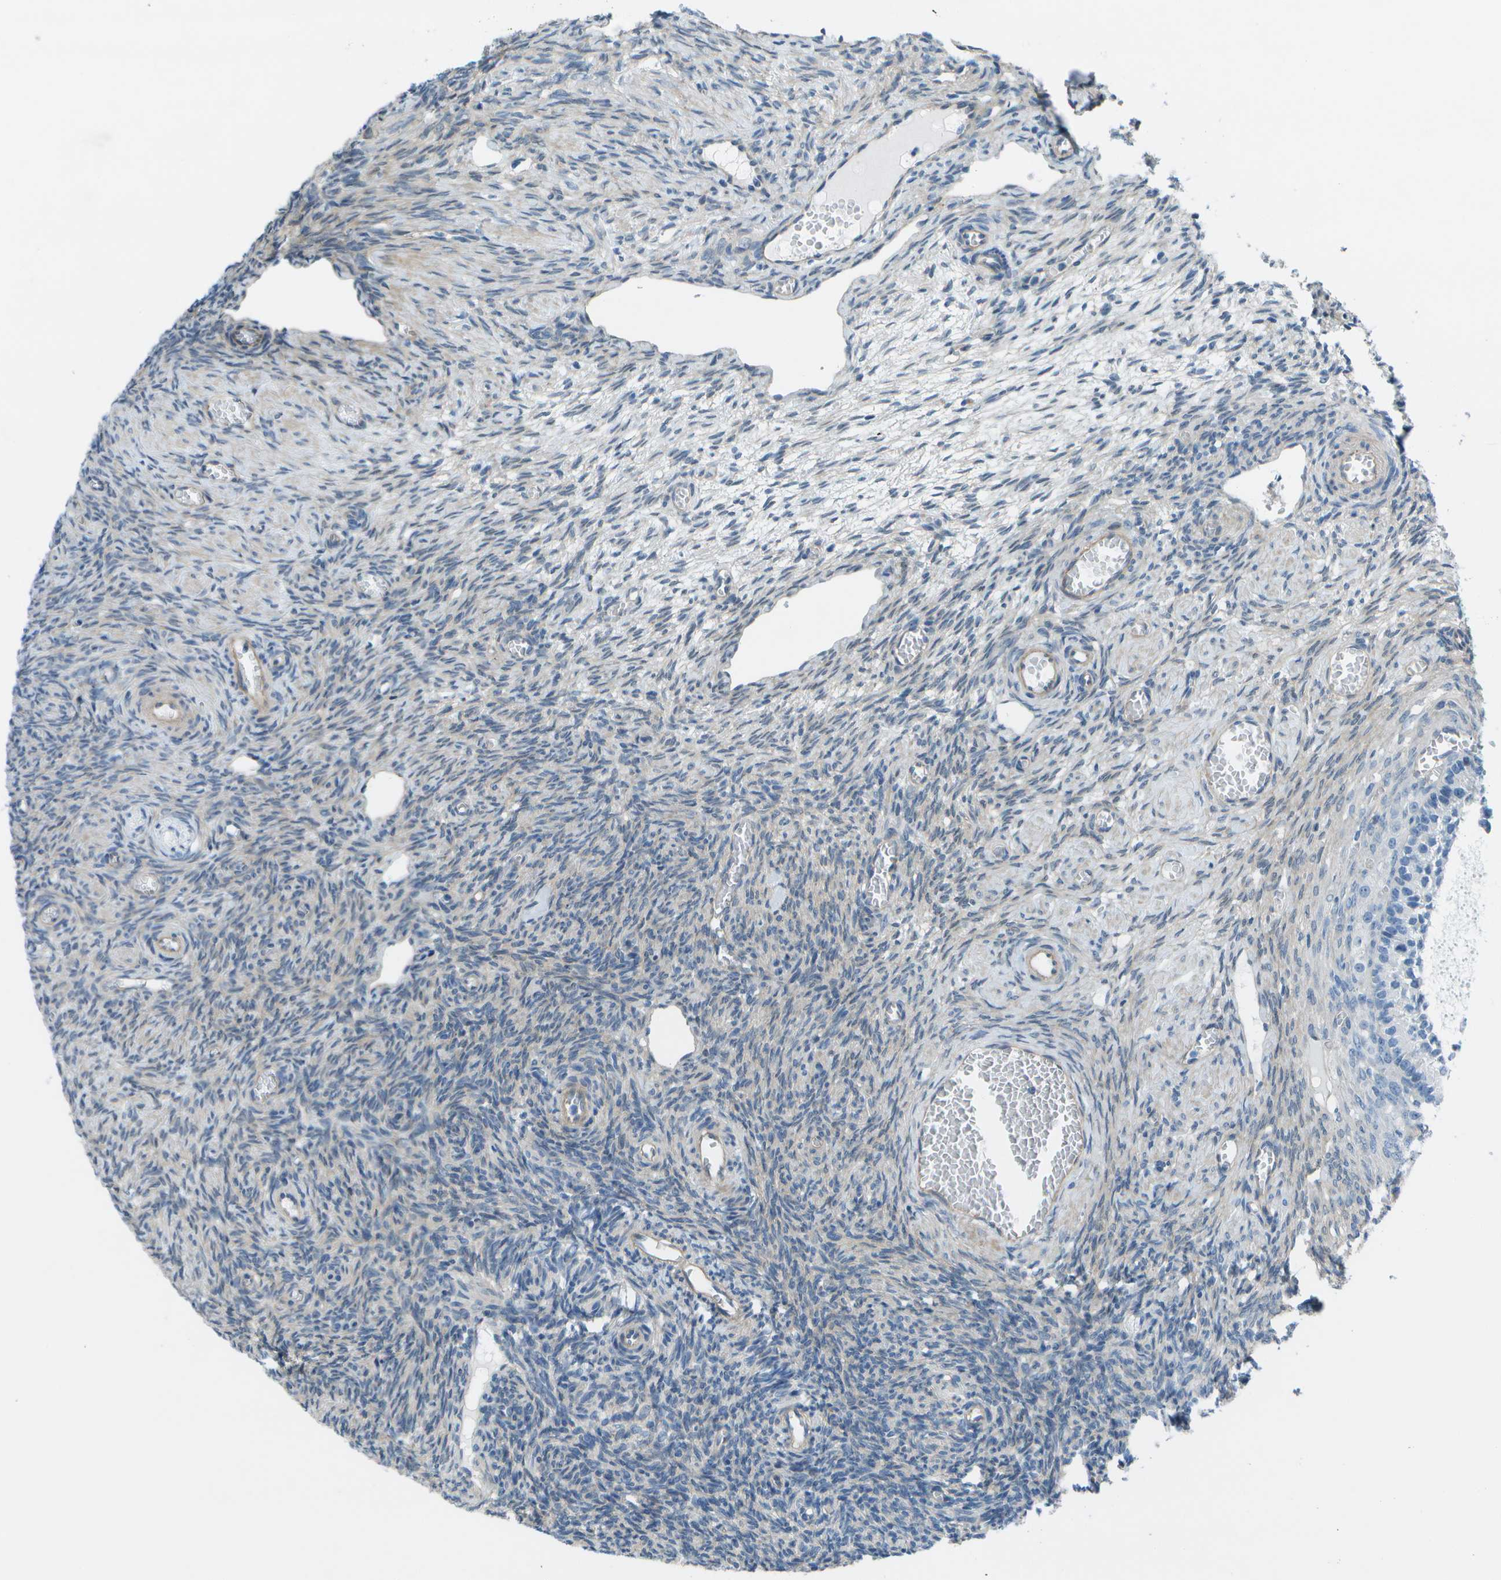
{"staining": {"intensity": "negative", "quantity": "none", "location": "none"}, "tissue": "ovary", "cell_type": "Follicle cells", "image_type": "normal", "snomed": [{"axis": "morphology", "description": "Normal tissue, NOS"}, {"axis": "topography", "description": "Ovary"}], "caption": "Histopathology image shows no protein positivity in follicle cells of normal ovary.", "gene": "SORBS3", "patient": {"sex": "female", "age": 27}}